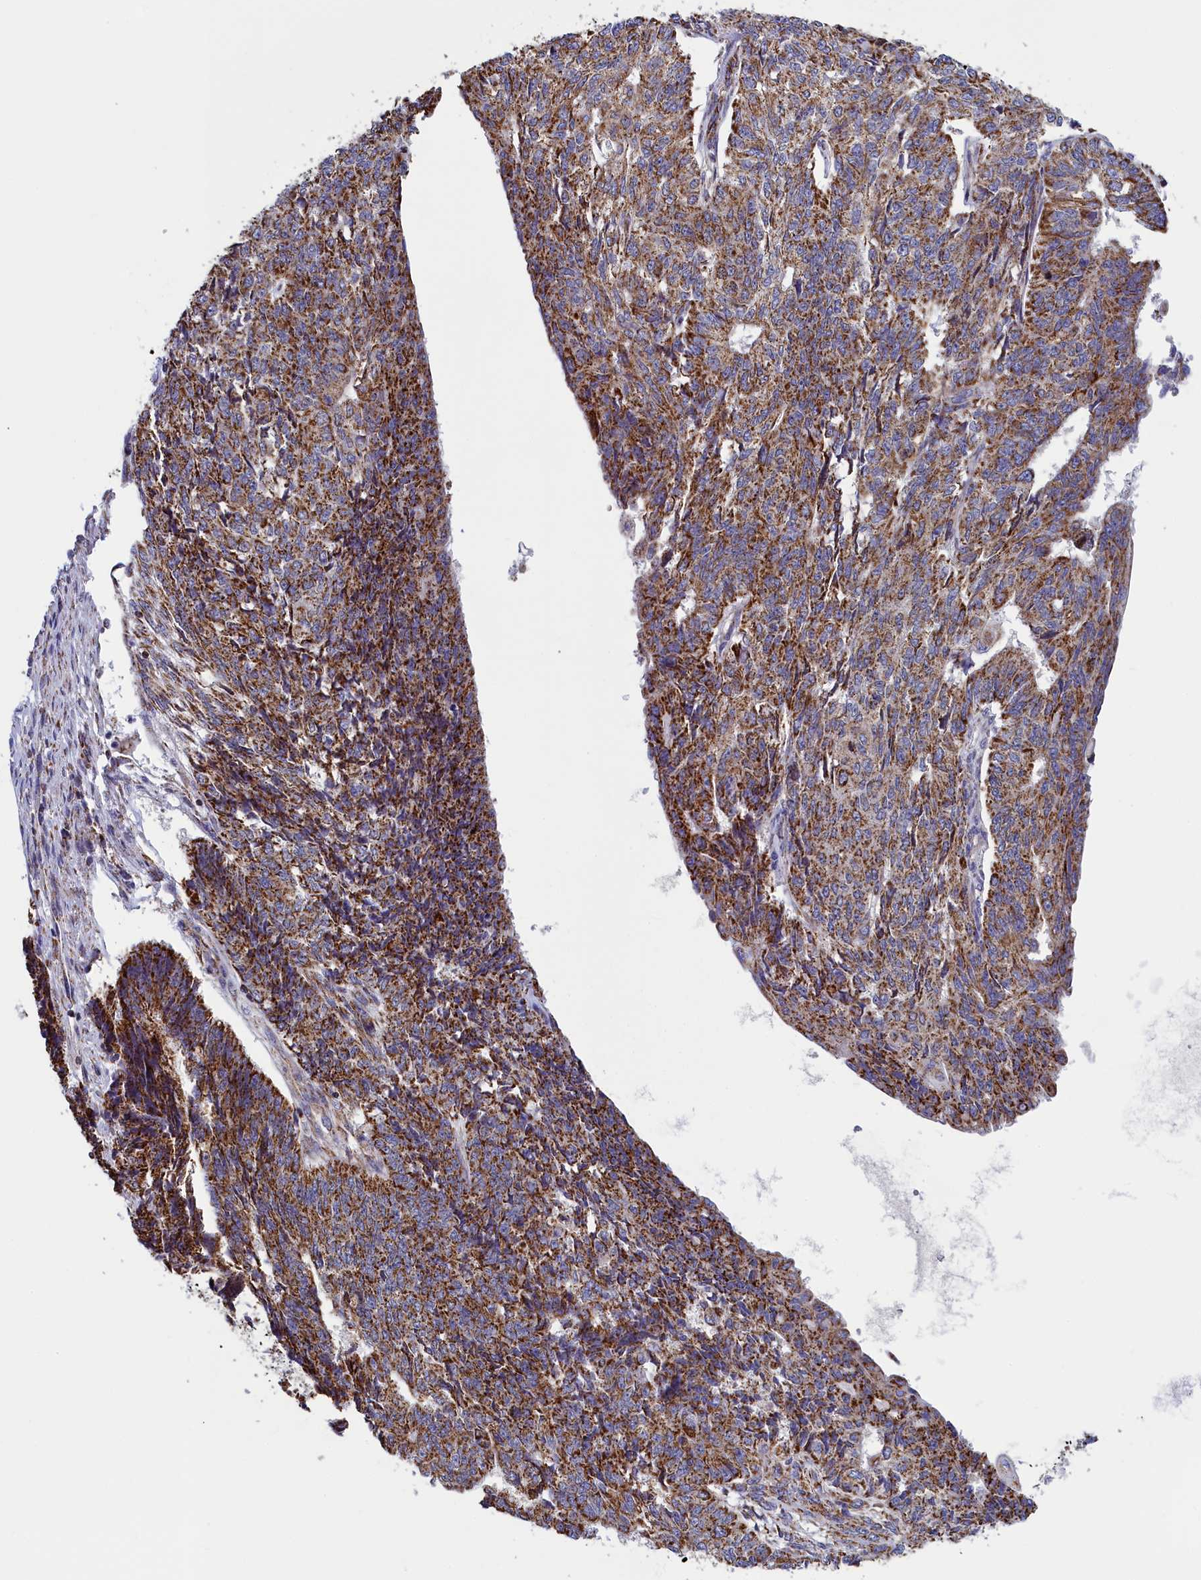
{"staining": {"intensity": "strong", "quantity": ">75%", "location": "cytoplasmic/membranous"}, "tissue": "endometrial cancer", "cell_type": "Tumor cells", "image_type": "cancer", "snomed": [{"axis": "morphology", "description": "Adenocarcinoma, NOS"}, {"axis": "topography", "description": "Endometrium"}], "caption": "Protein analysis of endometrial cancer tissue shows strong cytoplasmic/membranous staining in approximately >75% of tumor cells.", "gene": "IFT122", "patient": {"sex": "female", "age": 32}}